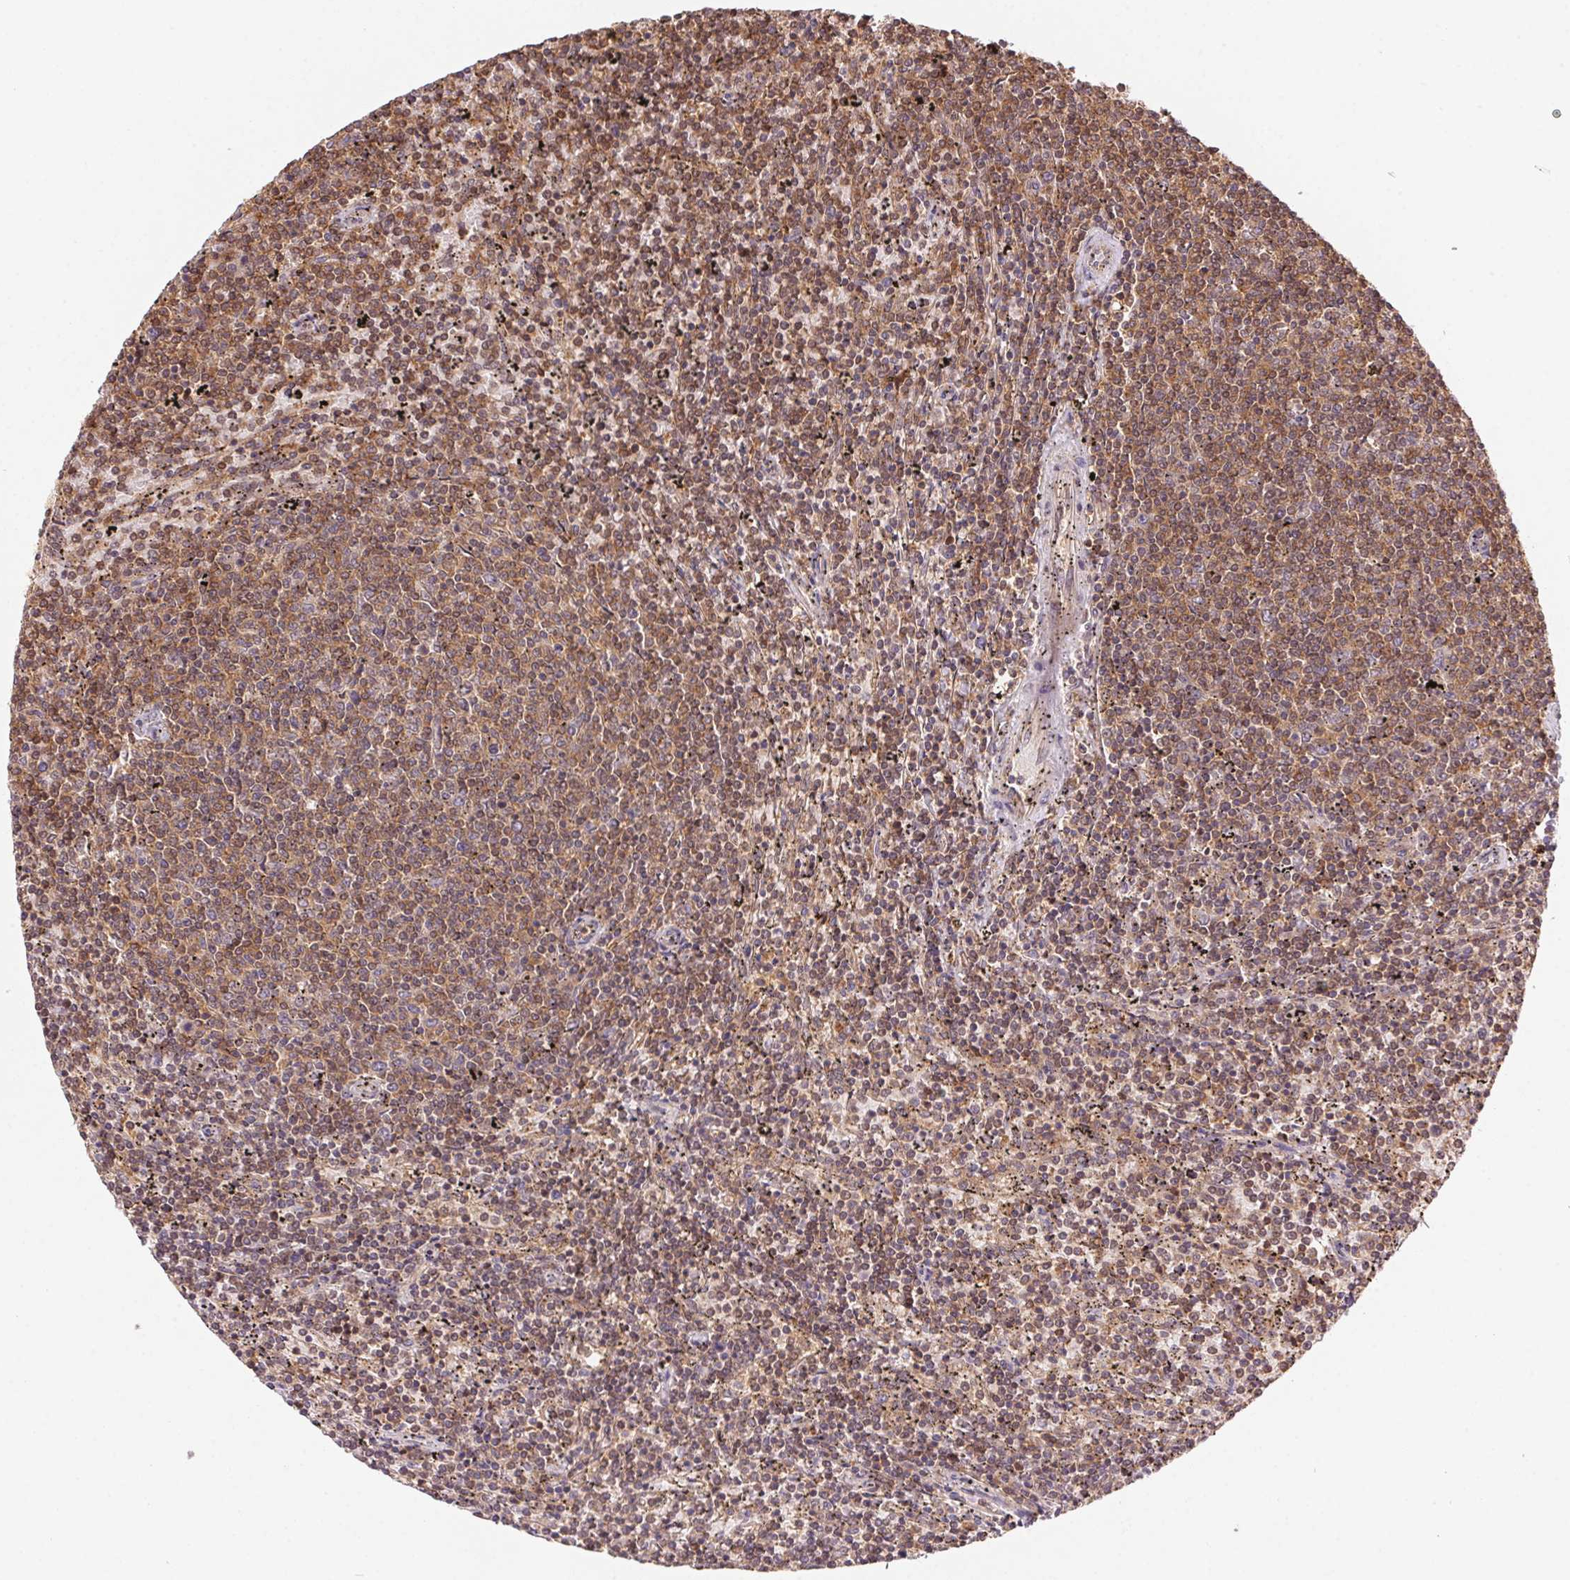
{"staining": {"intensity": "weak", "quantity": ">75%", "location": "cytoplasmic/membranous,nuclear"}, "tissue": "lymphoma", "cell_type": "Tumor cells", "image_type": "cancer", "snomed": [{"axis": "morphology", "description": "Malignant lymphoma, non-Hodgkin's type, Low grade"}, {"axis": "topography", "description": "Spleen"}], "caption": "A micrograph showing weak cytoplasmic/membranous and nuclear positivity in about >75% of tumor cells in lymphoma, as visualized by brown immunohistochemical staining.", "gene": "MEX3D", "patient": {"sex": "female", "age": 50}}